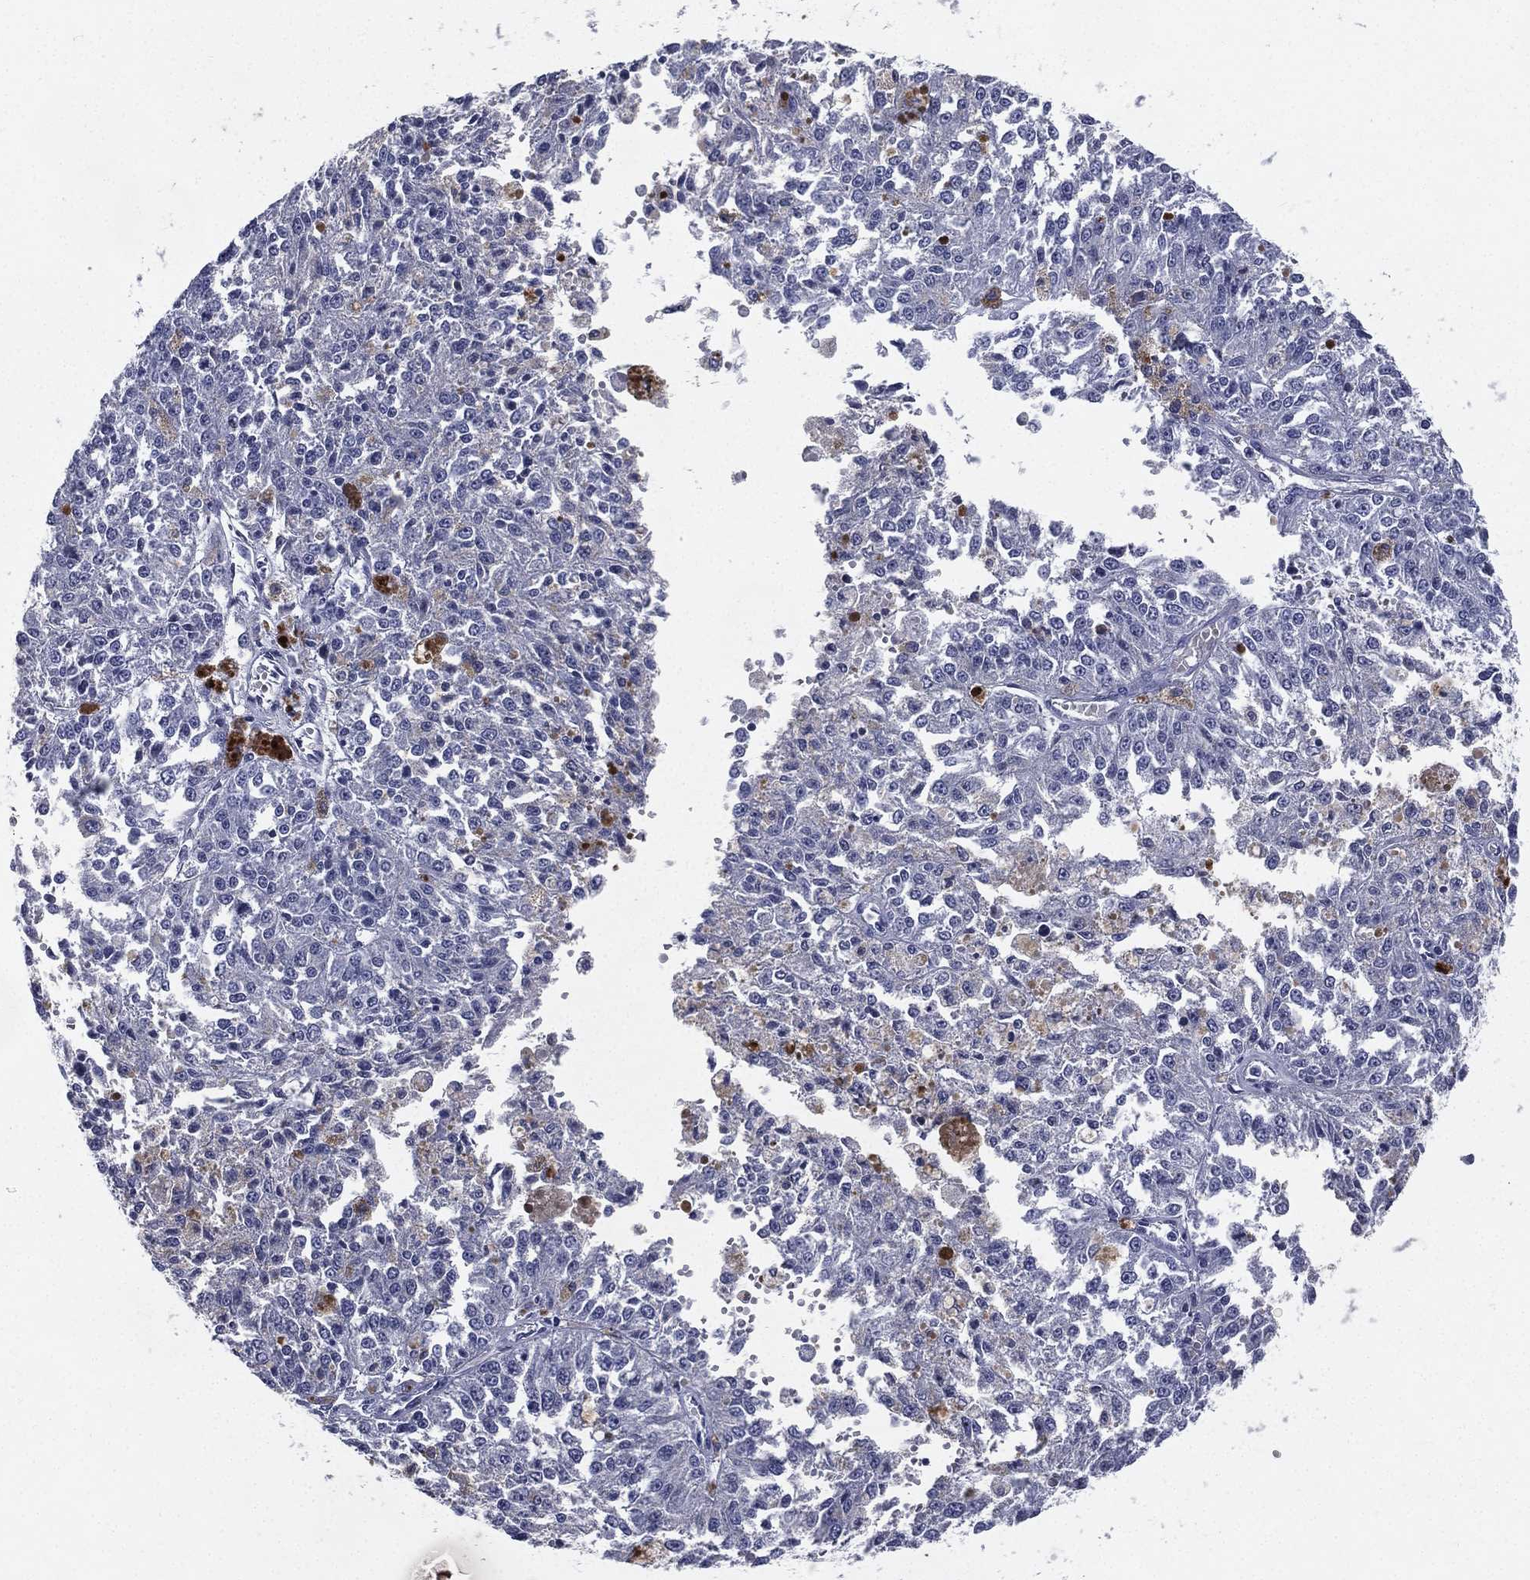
{"staining": {"intensity": "negative", "quantity": "none", "location": "none"}, "tissue": "melanoma", "cell_type": "Tumor cells", "image_type": "cancer", "snomed": [{"axis": "morphology", "description": "Malignant melanoma, Metastatic site"}, {"axis": "topography", "description": "Lymph node"}], "caption": "DAB (3,3'-diaminobenzidine) immunohistochemical staining of human malignant melanoma (metastatic site) exhibits no significant staining in tumor cells.", "gene": "IFT27", "patient": {"sex": "female", "age": 64}}